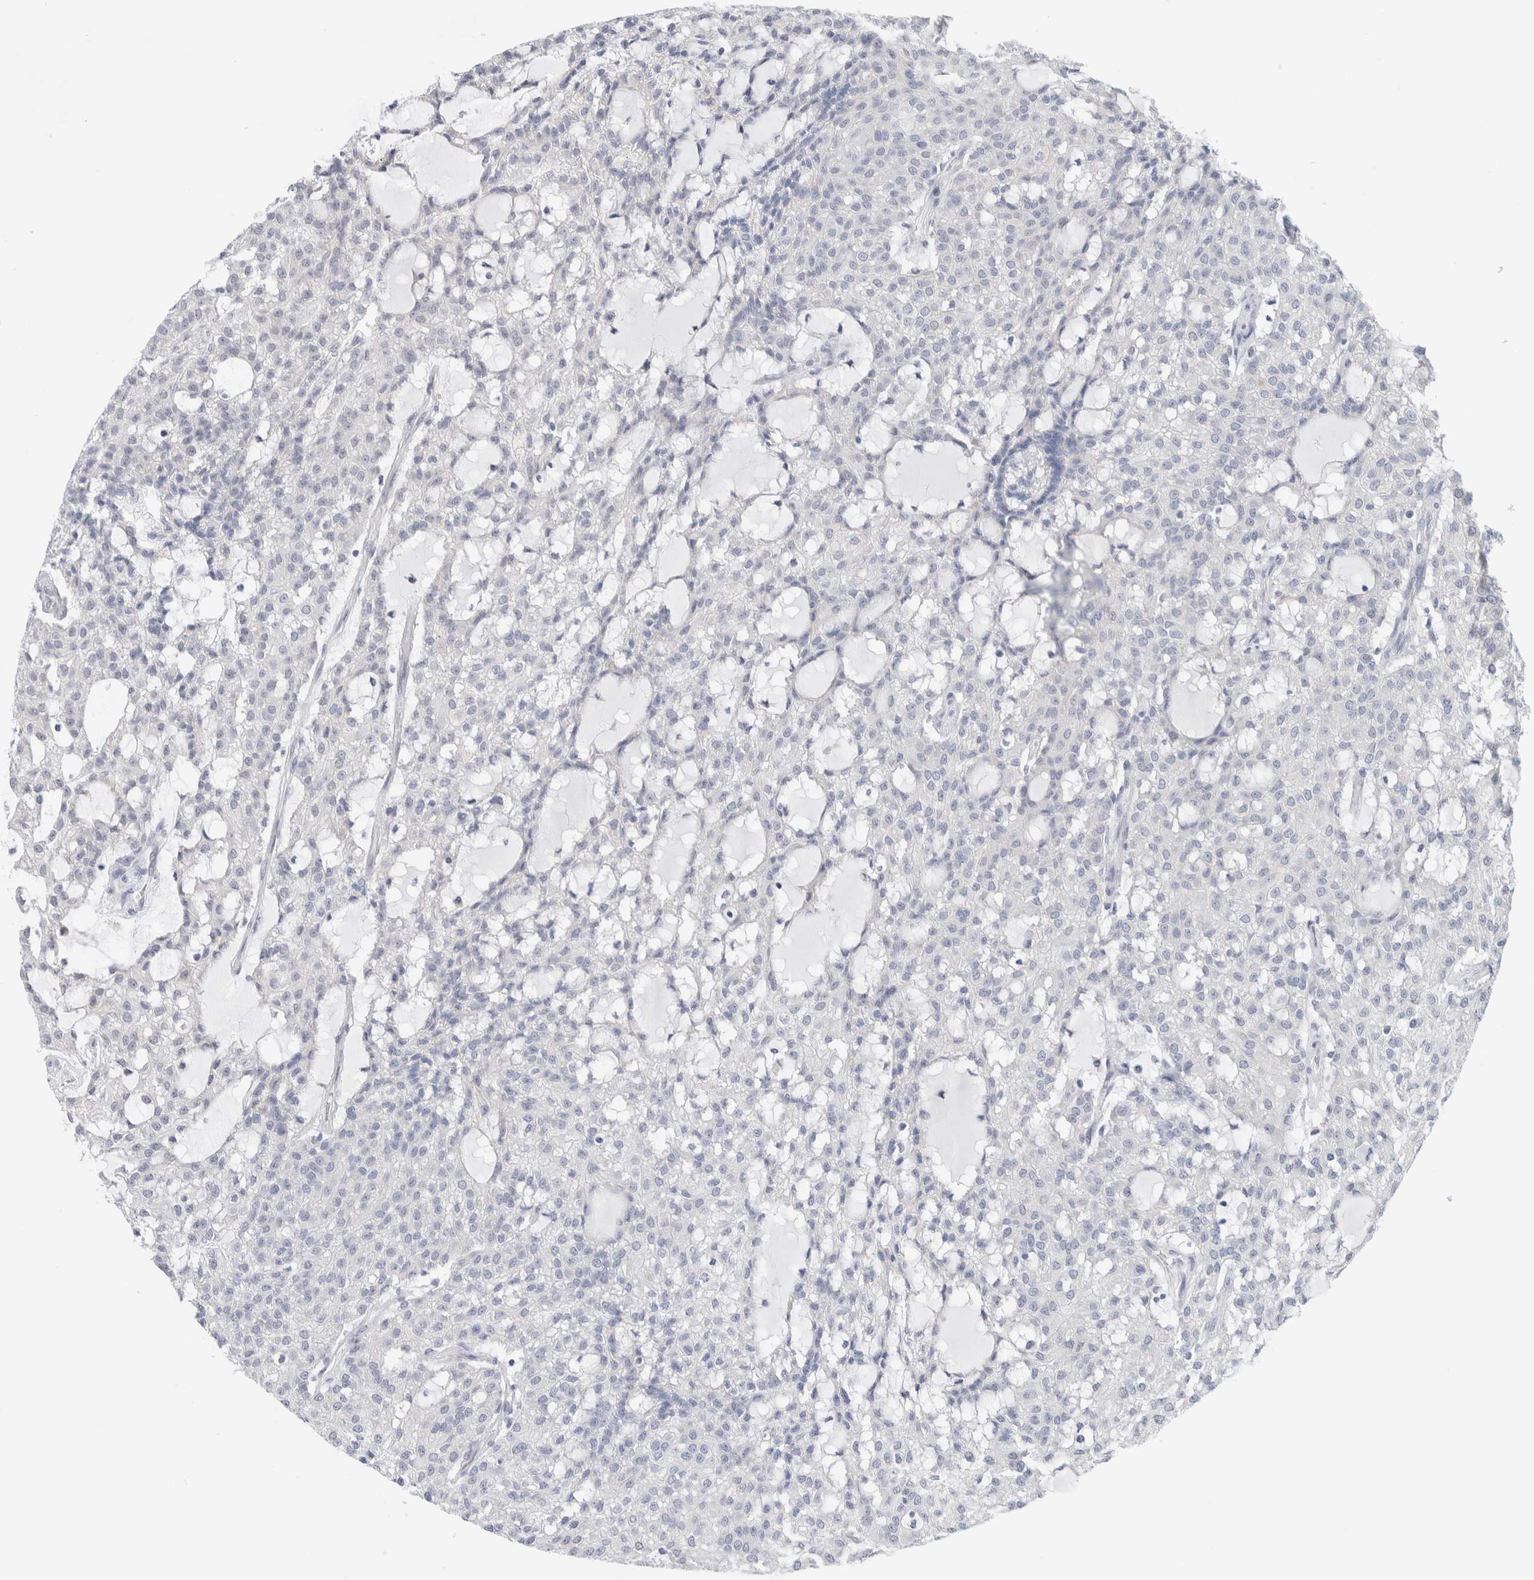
{"staining": {"intensity": "negative", "quantity": "none", "location": "none"}, "tissue": "renal cancer", "cell_type": "Tumor cells", "image_type": "cancer", "snomed": [{"axis": "morphology", "description": "Adenocarcinoma, NOS"}, {"axis": "topography", "description": "Kidney"}], "caption": "A high-resolution histopathology image shows IHC staining of renal cancer (adenocarcinoma), which displays no significant positivity in tumor cells.", "gene": "SLC22A12", "patient": {"sex": "male", "age": 63}}